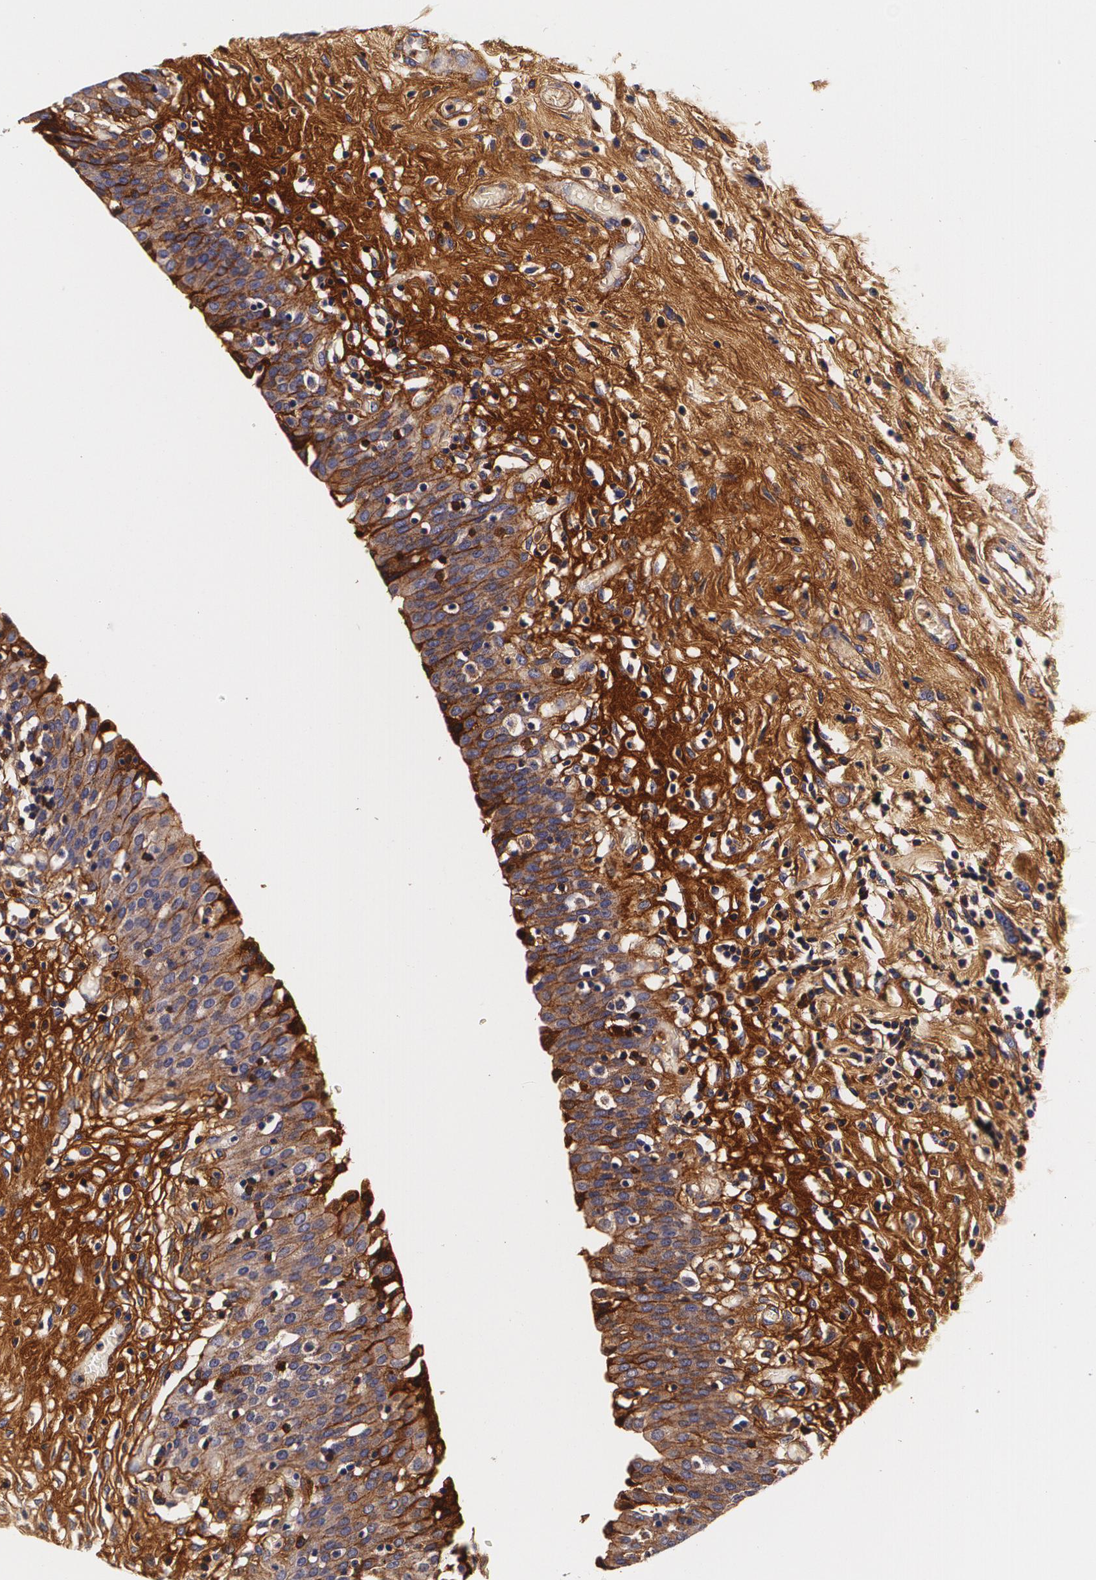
{"staining": {"intensity": "weak", "quantity": "25%-75%", "location": "cytoplasmic/membranous"}, "tissue": "urinary bladder", "cell_type": "Urothelial cells", "image_type": "normal", "snomed": [{"axis": "morphology", "description": "Normal tissue, NOS"}, {"axis": "topography", "description": "Urinary bladder"}], "caption": "The photomicrograph demonstrates immunohistochemical staining of normal urinary bladder. There is weak cytoplasmic/membranous expression is present in approximately 25%-75% of urothelial cells.", "gene": "TTR", "patient": {"sex": "male", "age": 51}}